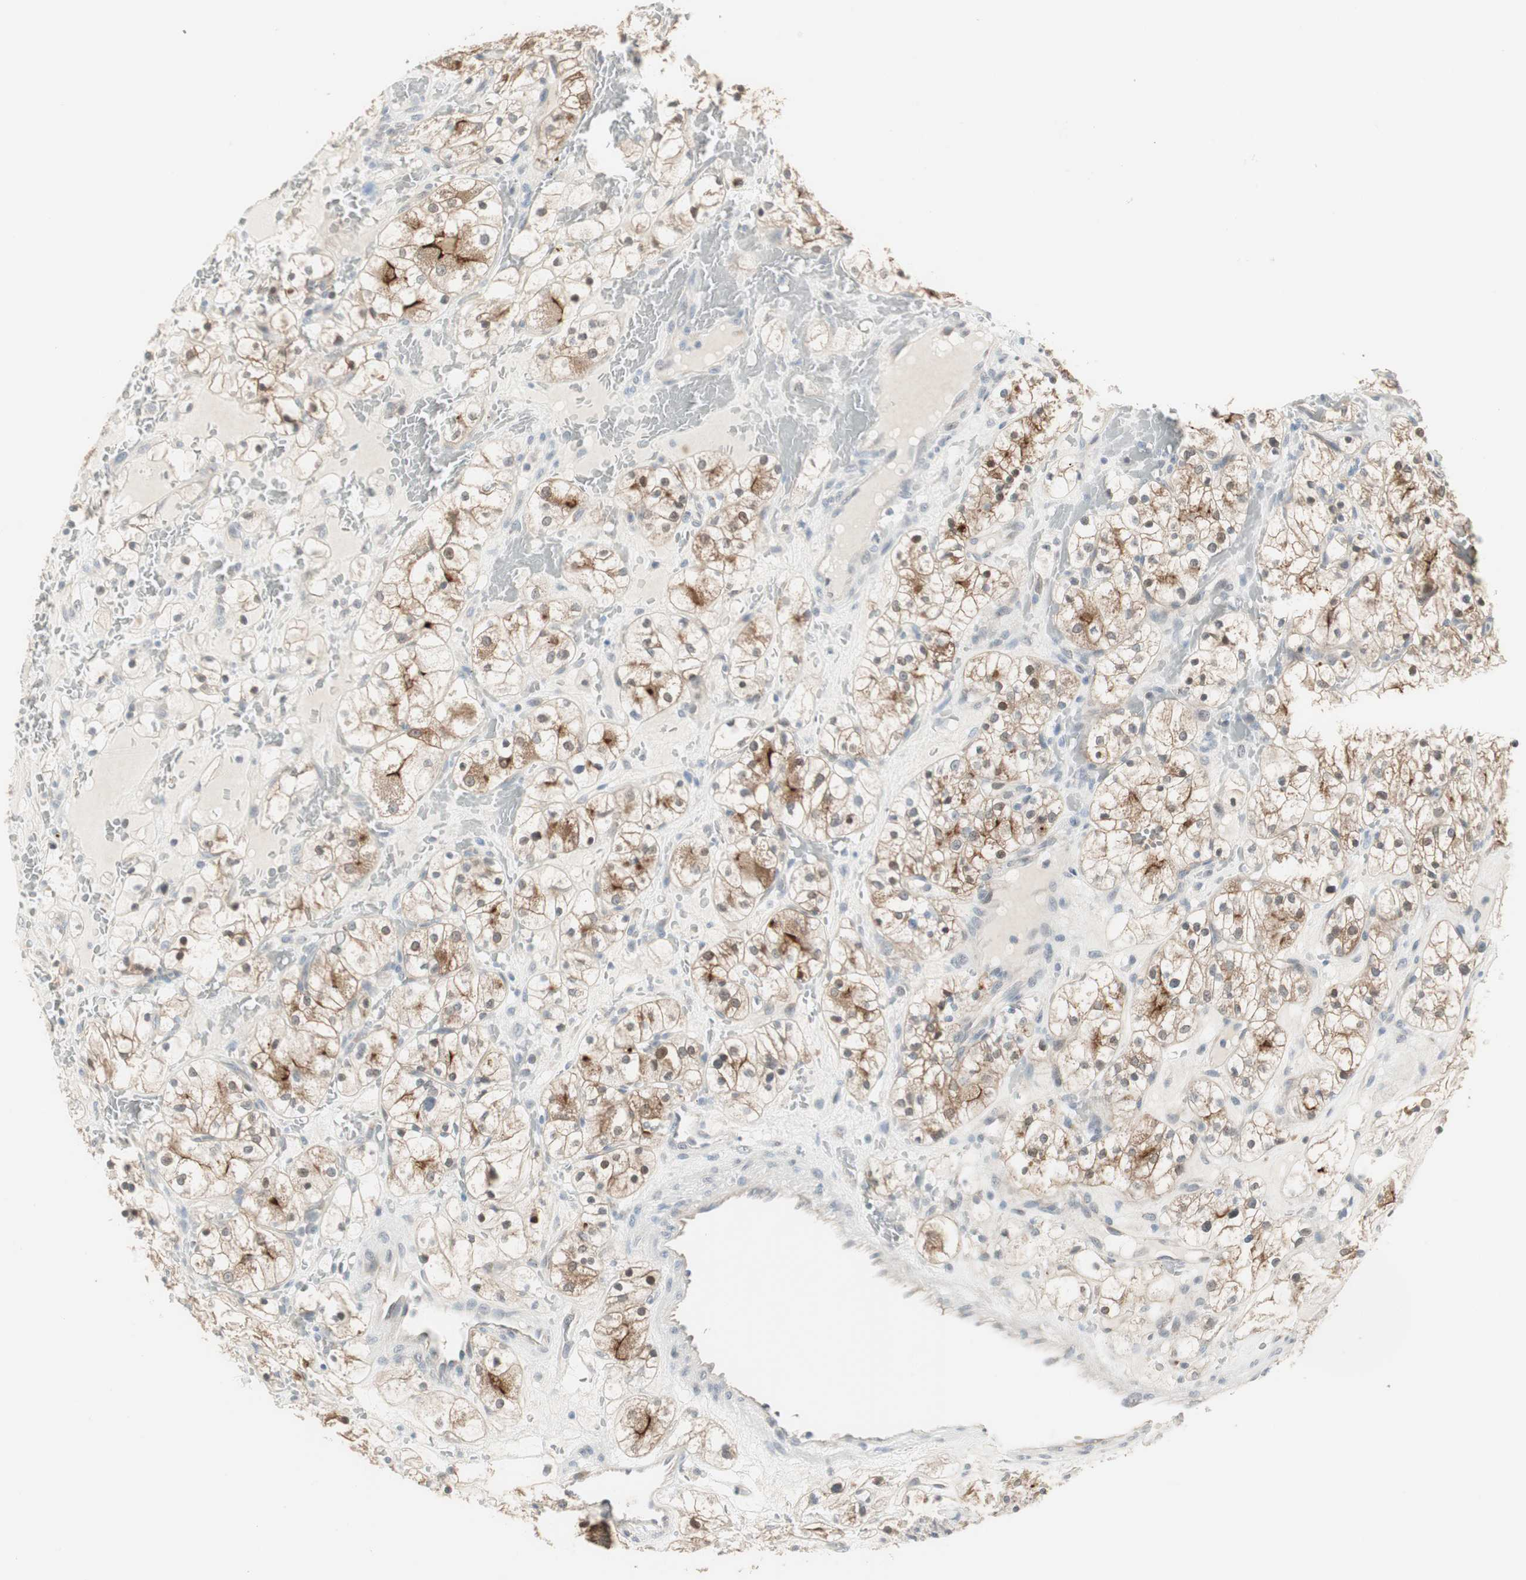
{"staining": {"intensity": "strong", "quantity": "25%-75%", "location": "cytoplasmic/membranous"}, "tissue": "renal cancer", "cell_type": "Tumor cells", "image_type": "cancer", "snomed": [{"axis": "morphology", "description": "Adenocarcinoma, NOS"}, {"axis": "topography", "description": "Kidney"}], "caption": "Protein expression analysis of renal cancer (adenocarcinoma) exhibits strong cytoplasmic/membranous staining in about 25%-75% of tumor cells.", "gene": "PDZK1", "patient": {"sex": "female", "age": 60}}